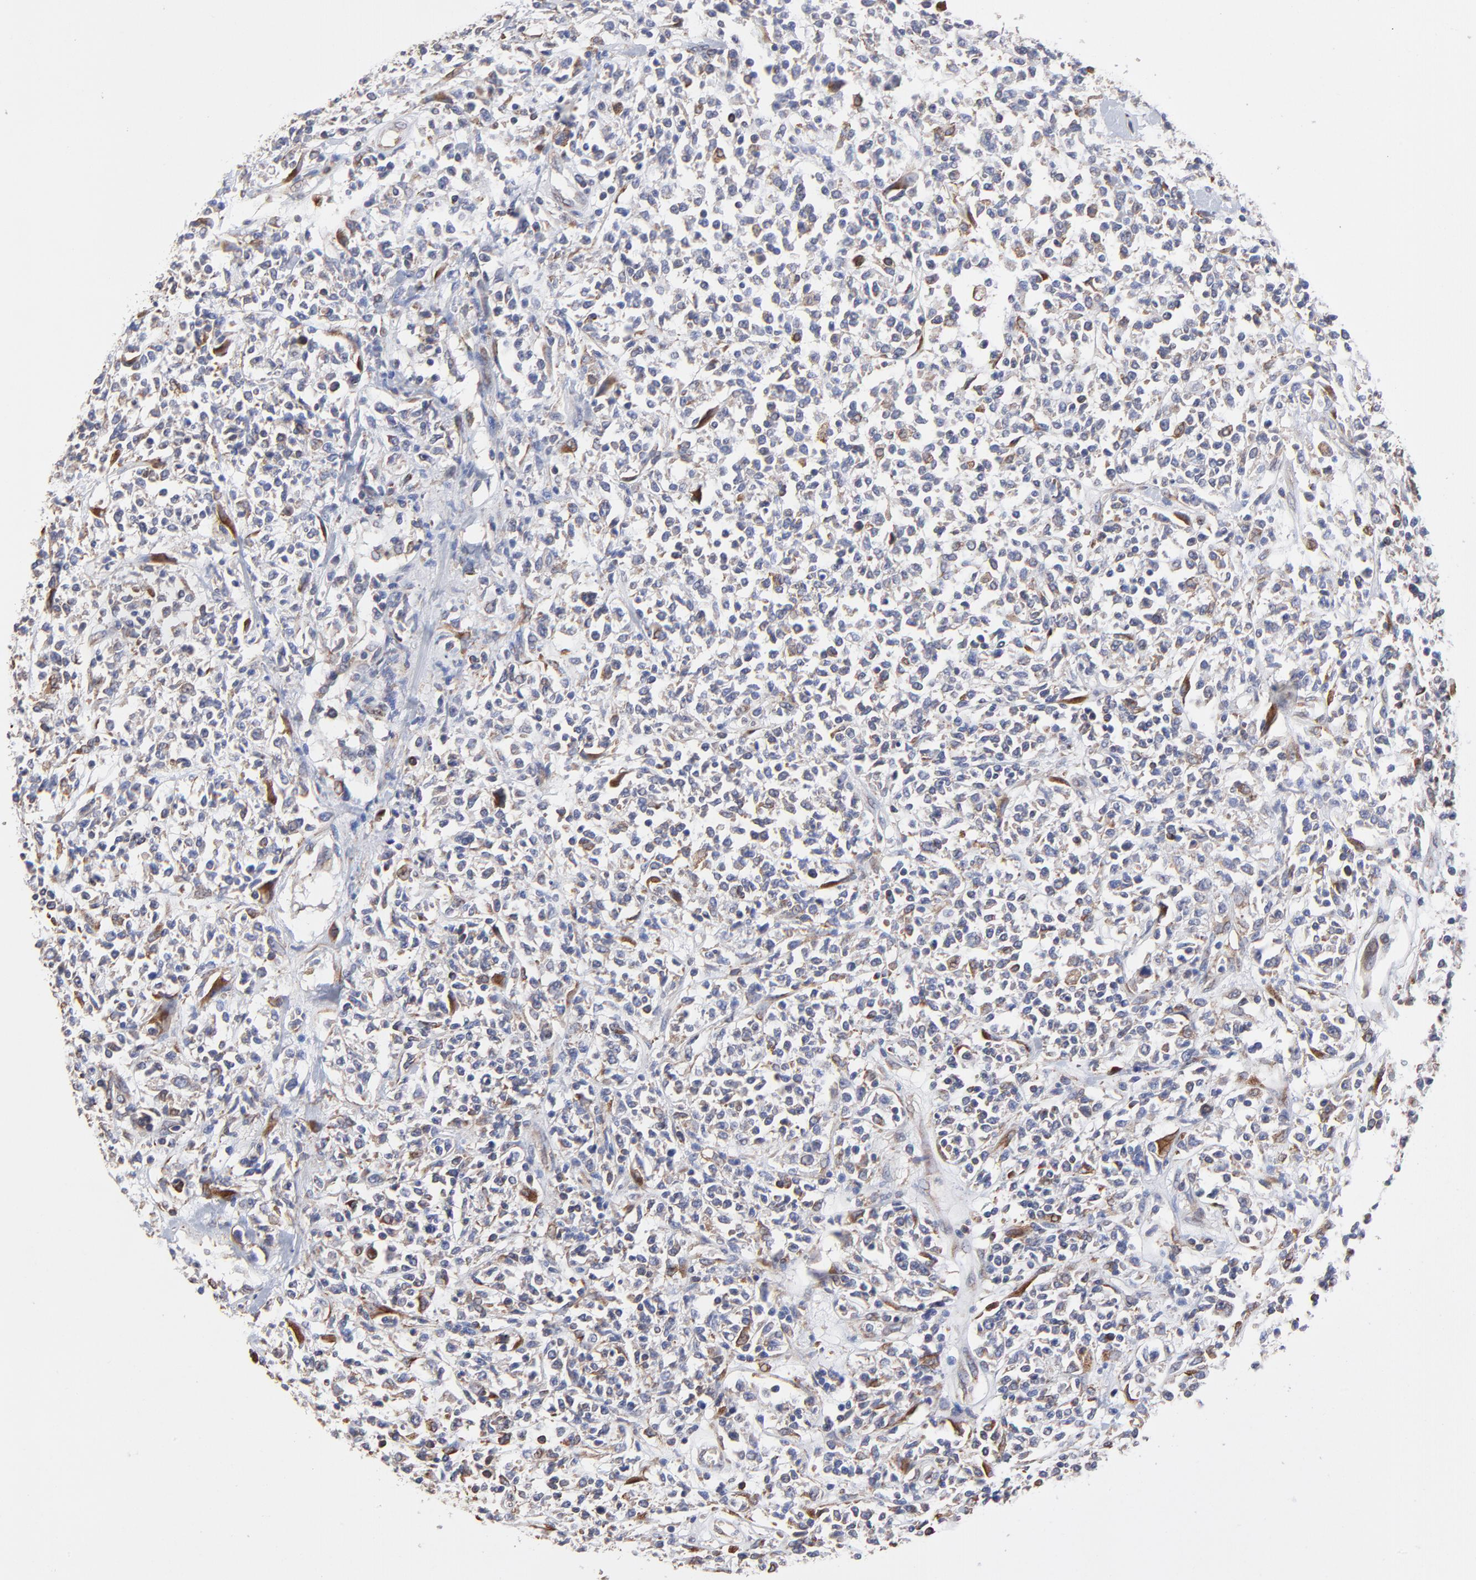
{"staining": {"intensity": "moderate", "quantity": "<25%", "location": "cytoplasmic/membranous"}, "tissue": "lymphoma", "cell_type": "Tumor cells", "image_type": "cancer", "snomed": [{"axis": "morphology", "description": "Malignant lymphoma, non-Hodgkin's type, Low grade"}, {"axis": "topography", "description": "Small intestine"}], "caption": "This image exhibits immunohistochemistry (IHC) staining of lymphoma, with low moderate cytoplasmic/membranous positivity in about <25% of tumor cells.", "gene": "LMAN1", "patient": {"sex": "female", "age": 59}}